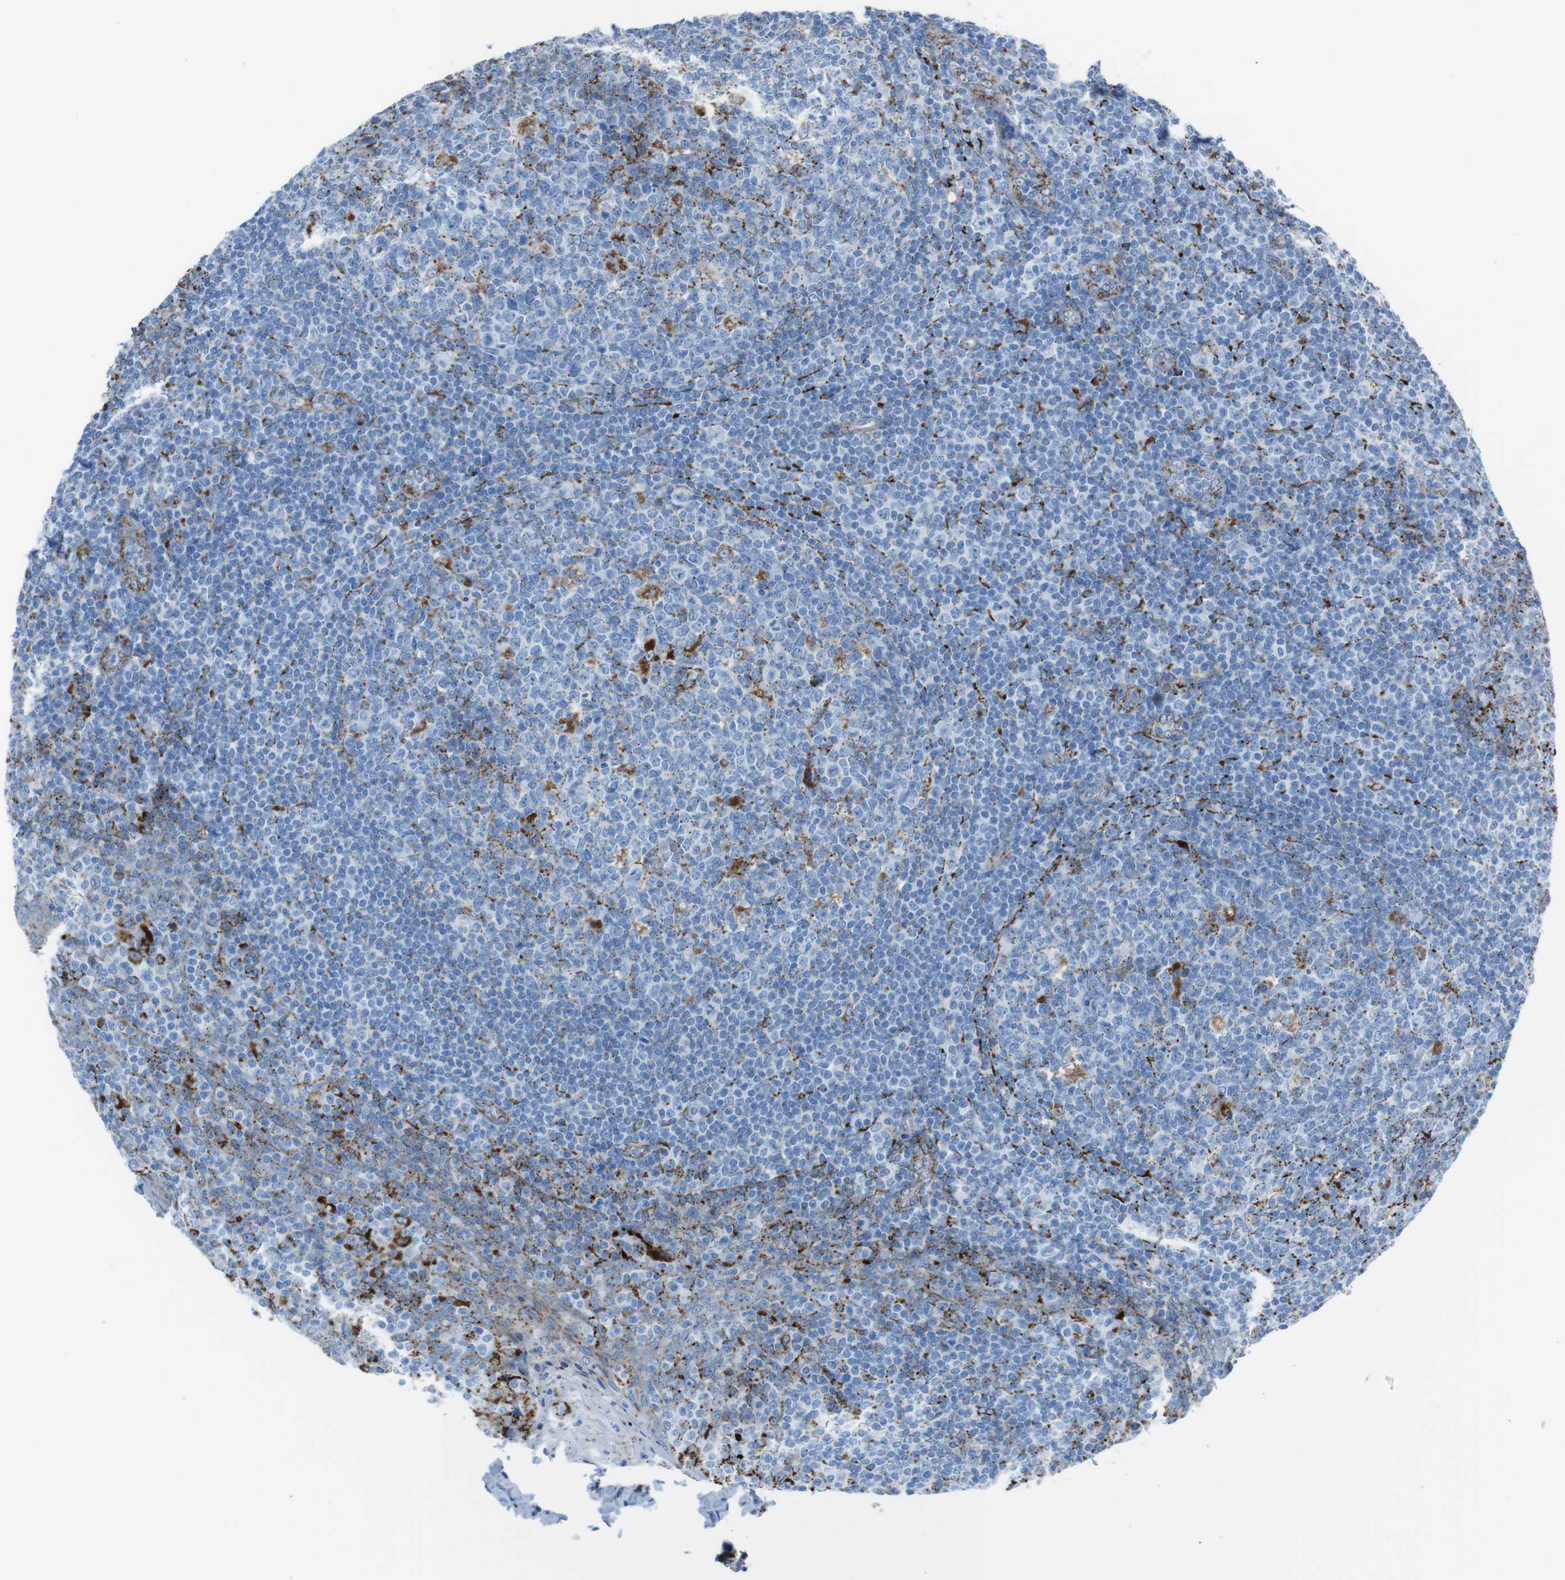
{"staining": {"intensity": "moderate", "quantity": "<25%", "location": "cytoplasmic/membranous"}, "tissue": "tonsil", "cell_type": "Germinal center cells", "image_type": "normal", "snomed": [{"axis": "morphology", "description": "Normal tissue, NOS"}, {"axis": "topography", "description": "Tonsil"}], "caption": "Germinal center cells demonstrate low levels of moderate cytoplasmic/membranous staining in about <25% of cells in normal tonsil. (DAB IHC with brightfield microscopy, high magnification).", "gene": "SCARB2", "patient": {"sex": "male", "age": 31}}